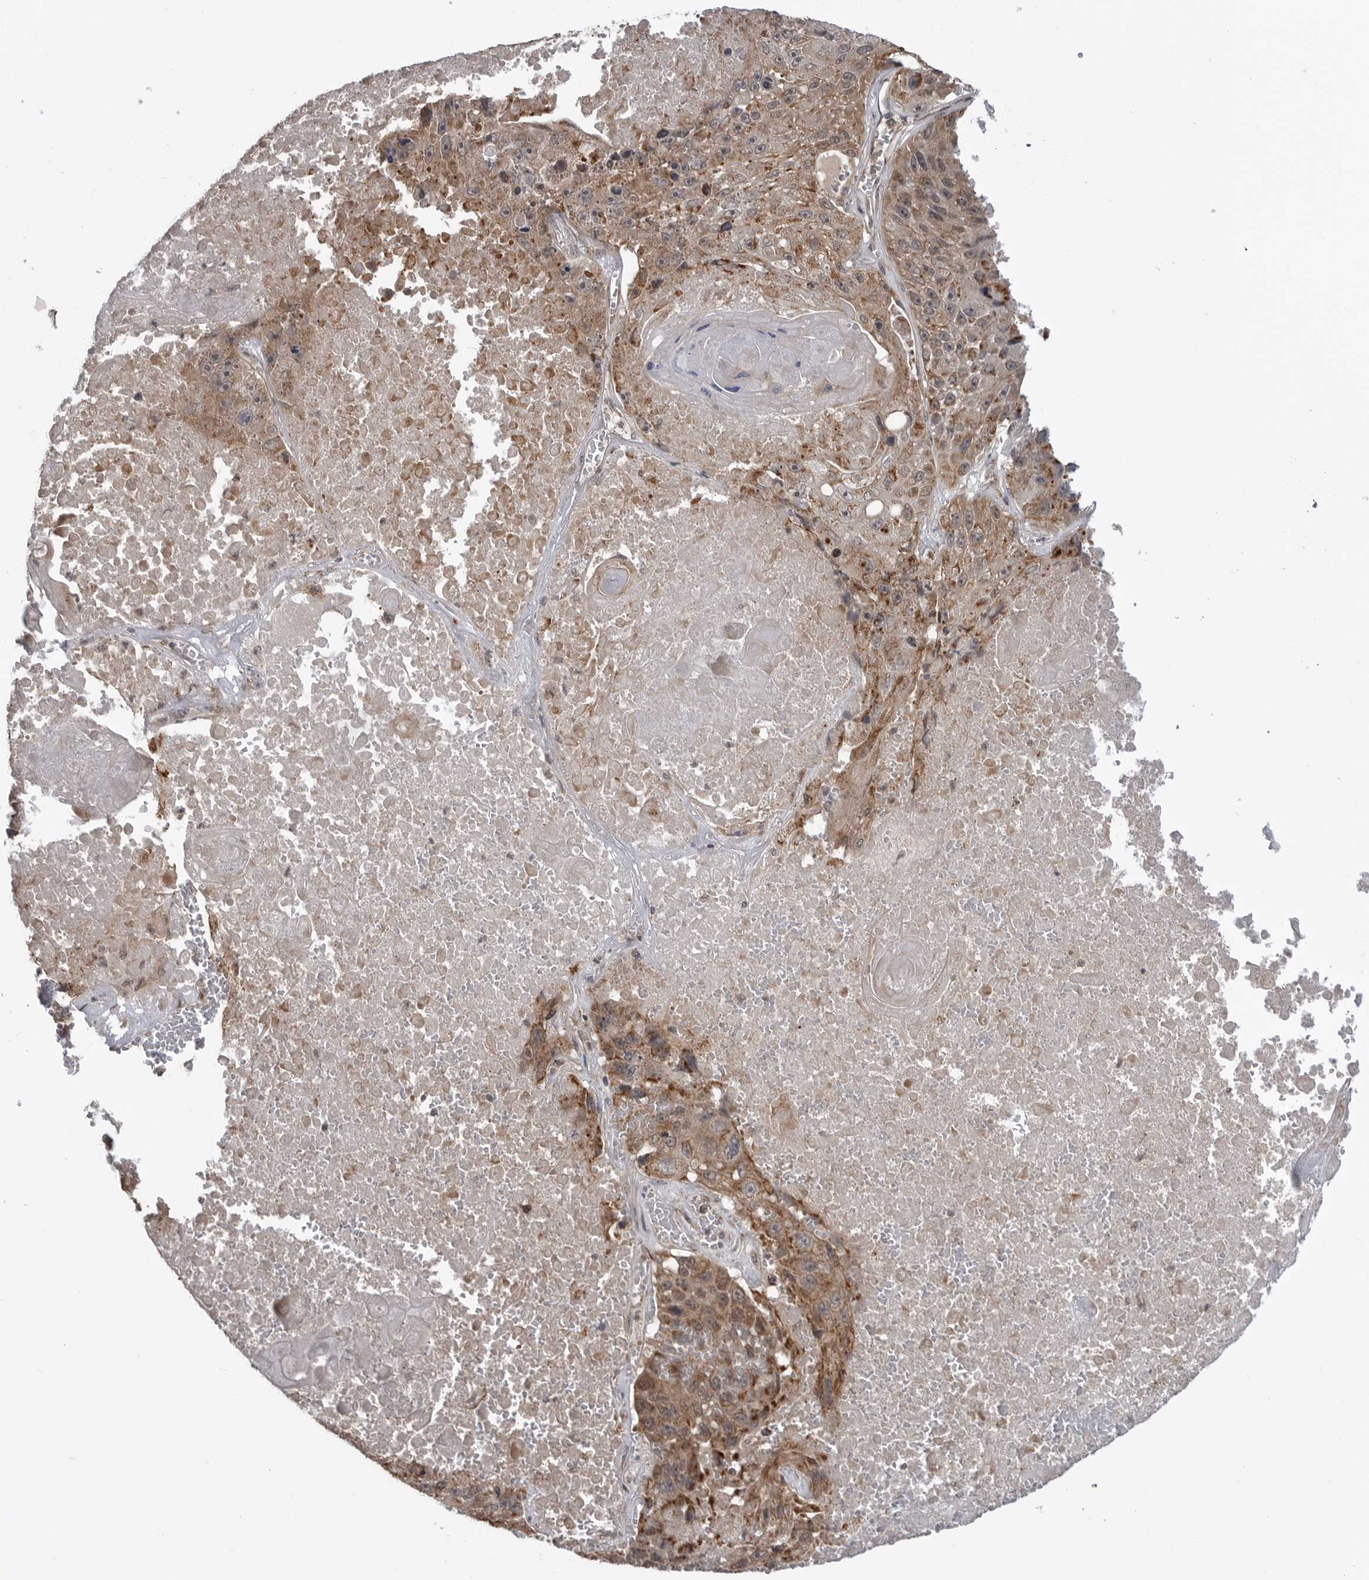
{"staining": {"intensity": "moderate", "quantity": ">75%", "location": "cytoplasmic/membranous"}, "tissue": "lung cancer", "cell_type": "Tumor cells", "image_type": "cancer", "snomed": [{"axis": "morphology", "description": "Squamous cell carcinoma, NOS"}, {"axis": "topography", "description": "Lung"}], "caption": "A high-resolution histopathology image shows immunohistochemistry staining of lung cancer (squamous cell carcinoma), which exhibits moderate cytoplasmic/membranous staining in about >75% of tumor cells.", "gene": "FAAP100", "patient": {"sex": "male", "age": 61}}